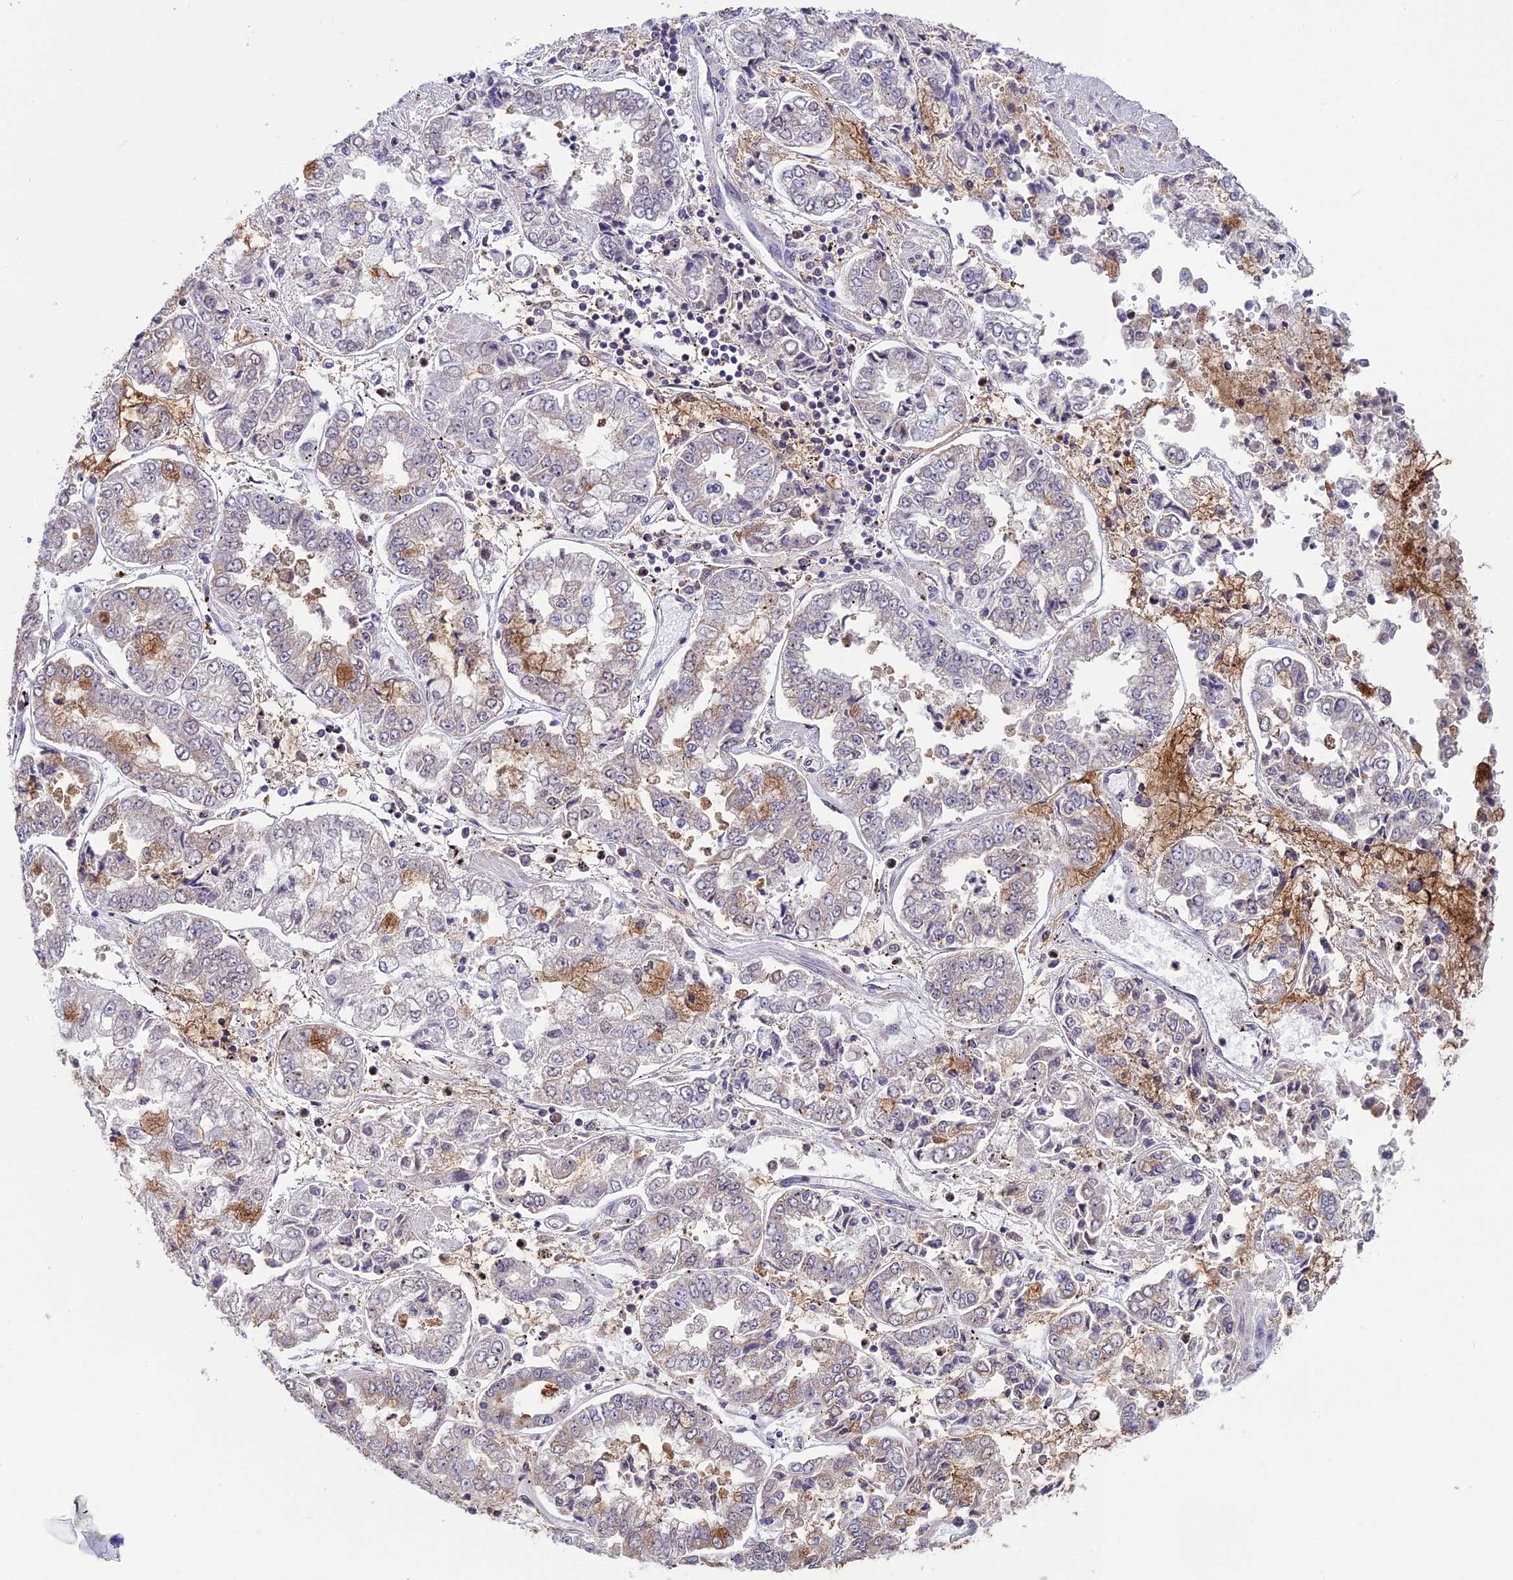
{"staining": {"intensity": "moderate", "quantity": "<25%", "location": "cytoplasmic/membranous"}, "tissue": "stomach cancer", "cell_type": "Tumor cells", "image_type": "cancer", "snomed": [{"axis": "morphology", "description": "Adenocarcinoma, NOS"}, {"axis": "topography", "description": "Stomach"}], "caption": "Immunohistochemical staining of stomach adenocarcinoma shows low levels of moderate cytoplasmic/membranous positivity in approximately <25% of tumor cells.", "gene": "MIS12", "patient": {"sex": "male", "age": 76}}